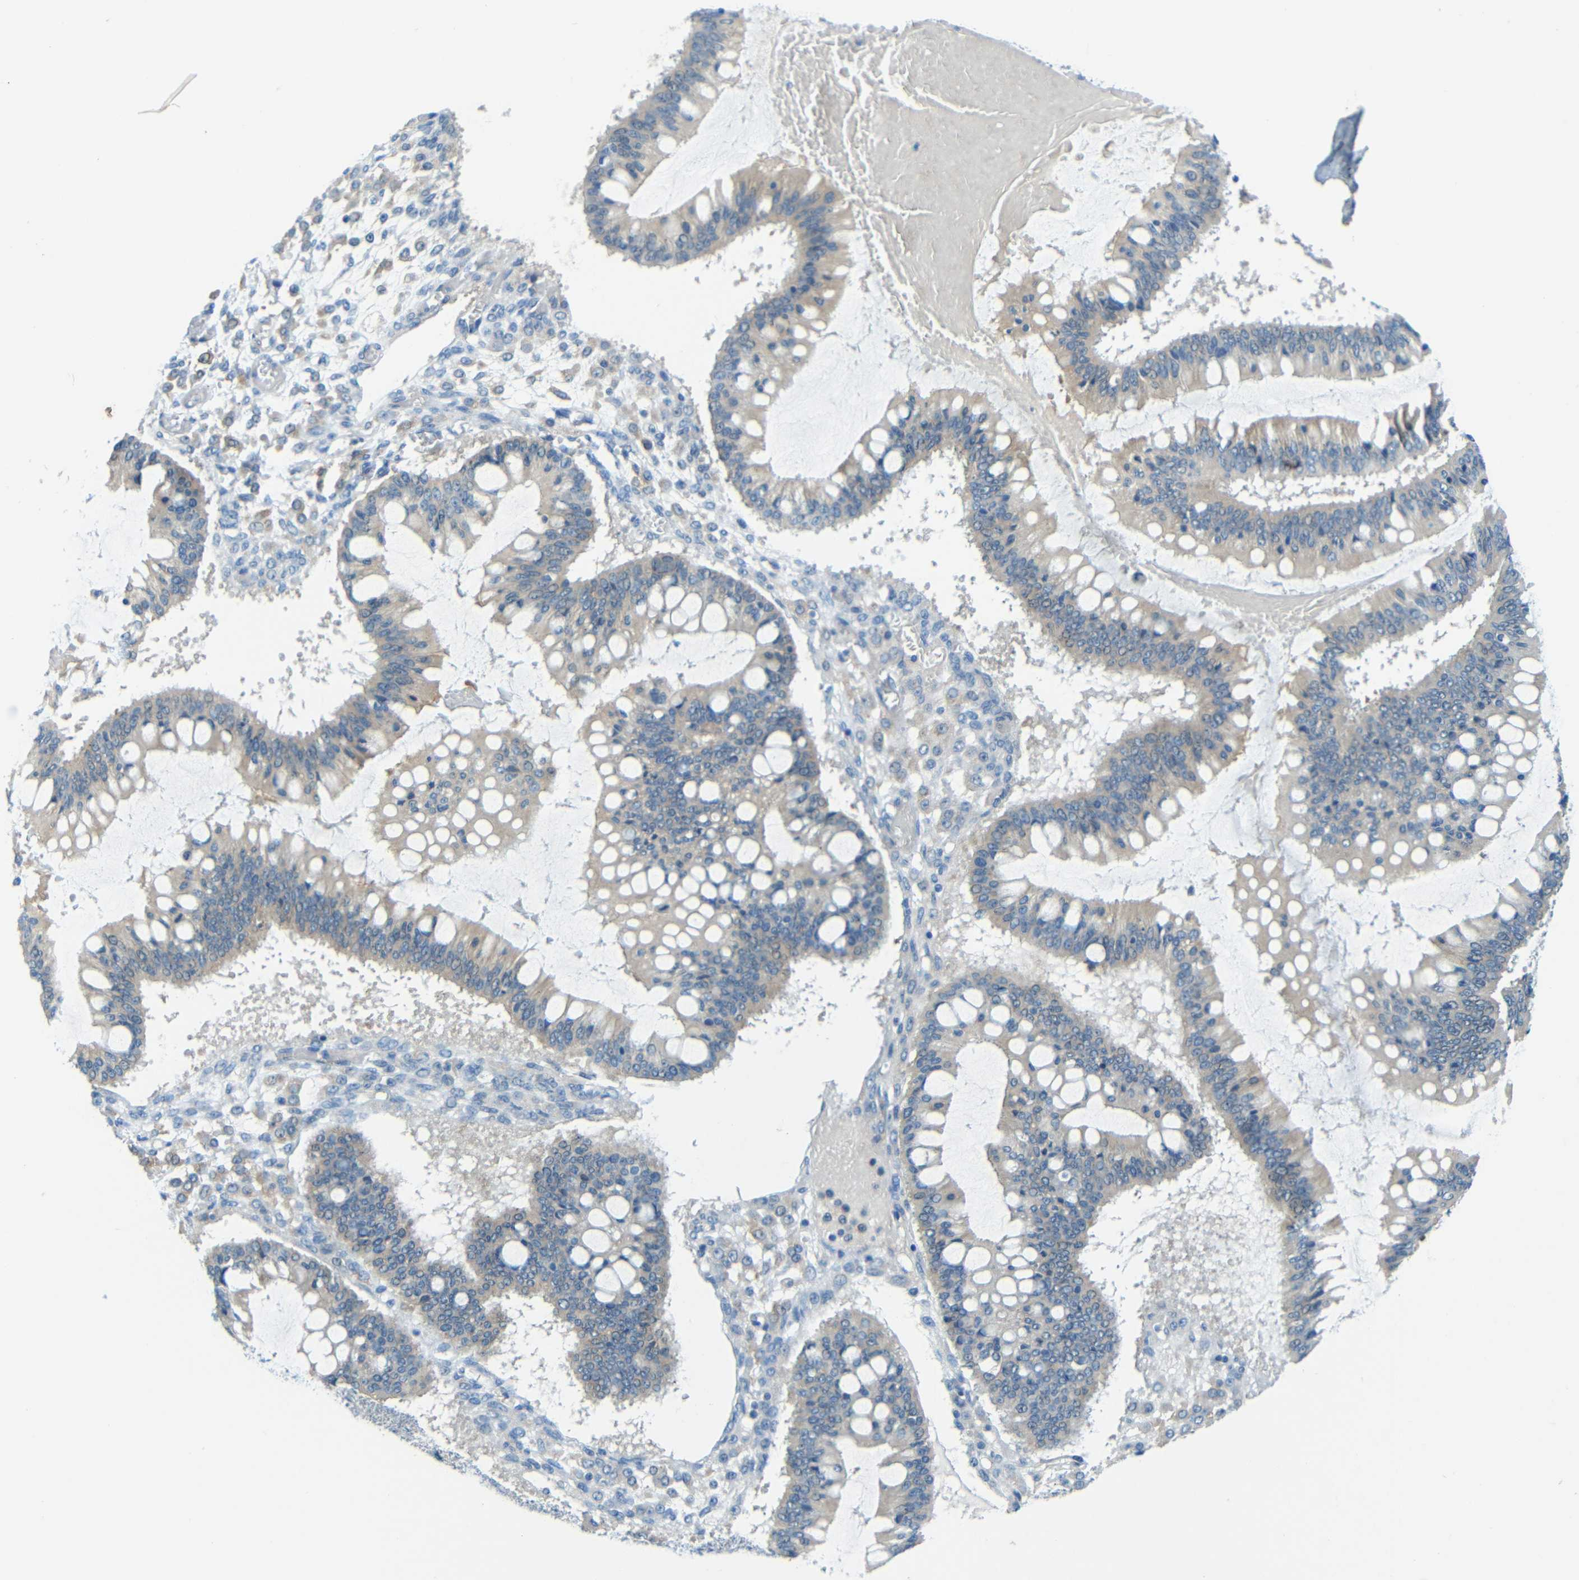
{"staining": {"intensity": "weak", "quantity": "<25%", "location": "cytoplasmic/membranous"}, "tissue": "ovarian cancer", "cell_type": "Tumor cells", "image_type": "cancer", "snomed": [{"axis": "morphology", "description": "Cystadenocarcinoma, mucinous, NOS"}, {"axis": "topography", "description": "Ovary"}], "caption": "The immunohistochemistry (IHC) photomicrograph has no significant positivity in tumor cells of ovarian cancer tissue. (DAB IHC visualized using brightfield microscopy, high magnification).", "gene": "CYP26B1", "patient": {"sex": "female", "age": 73}}